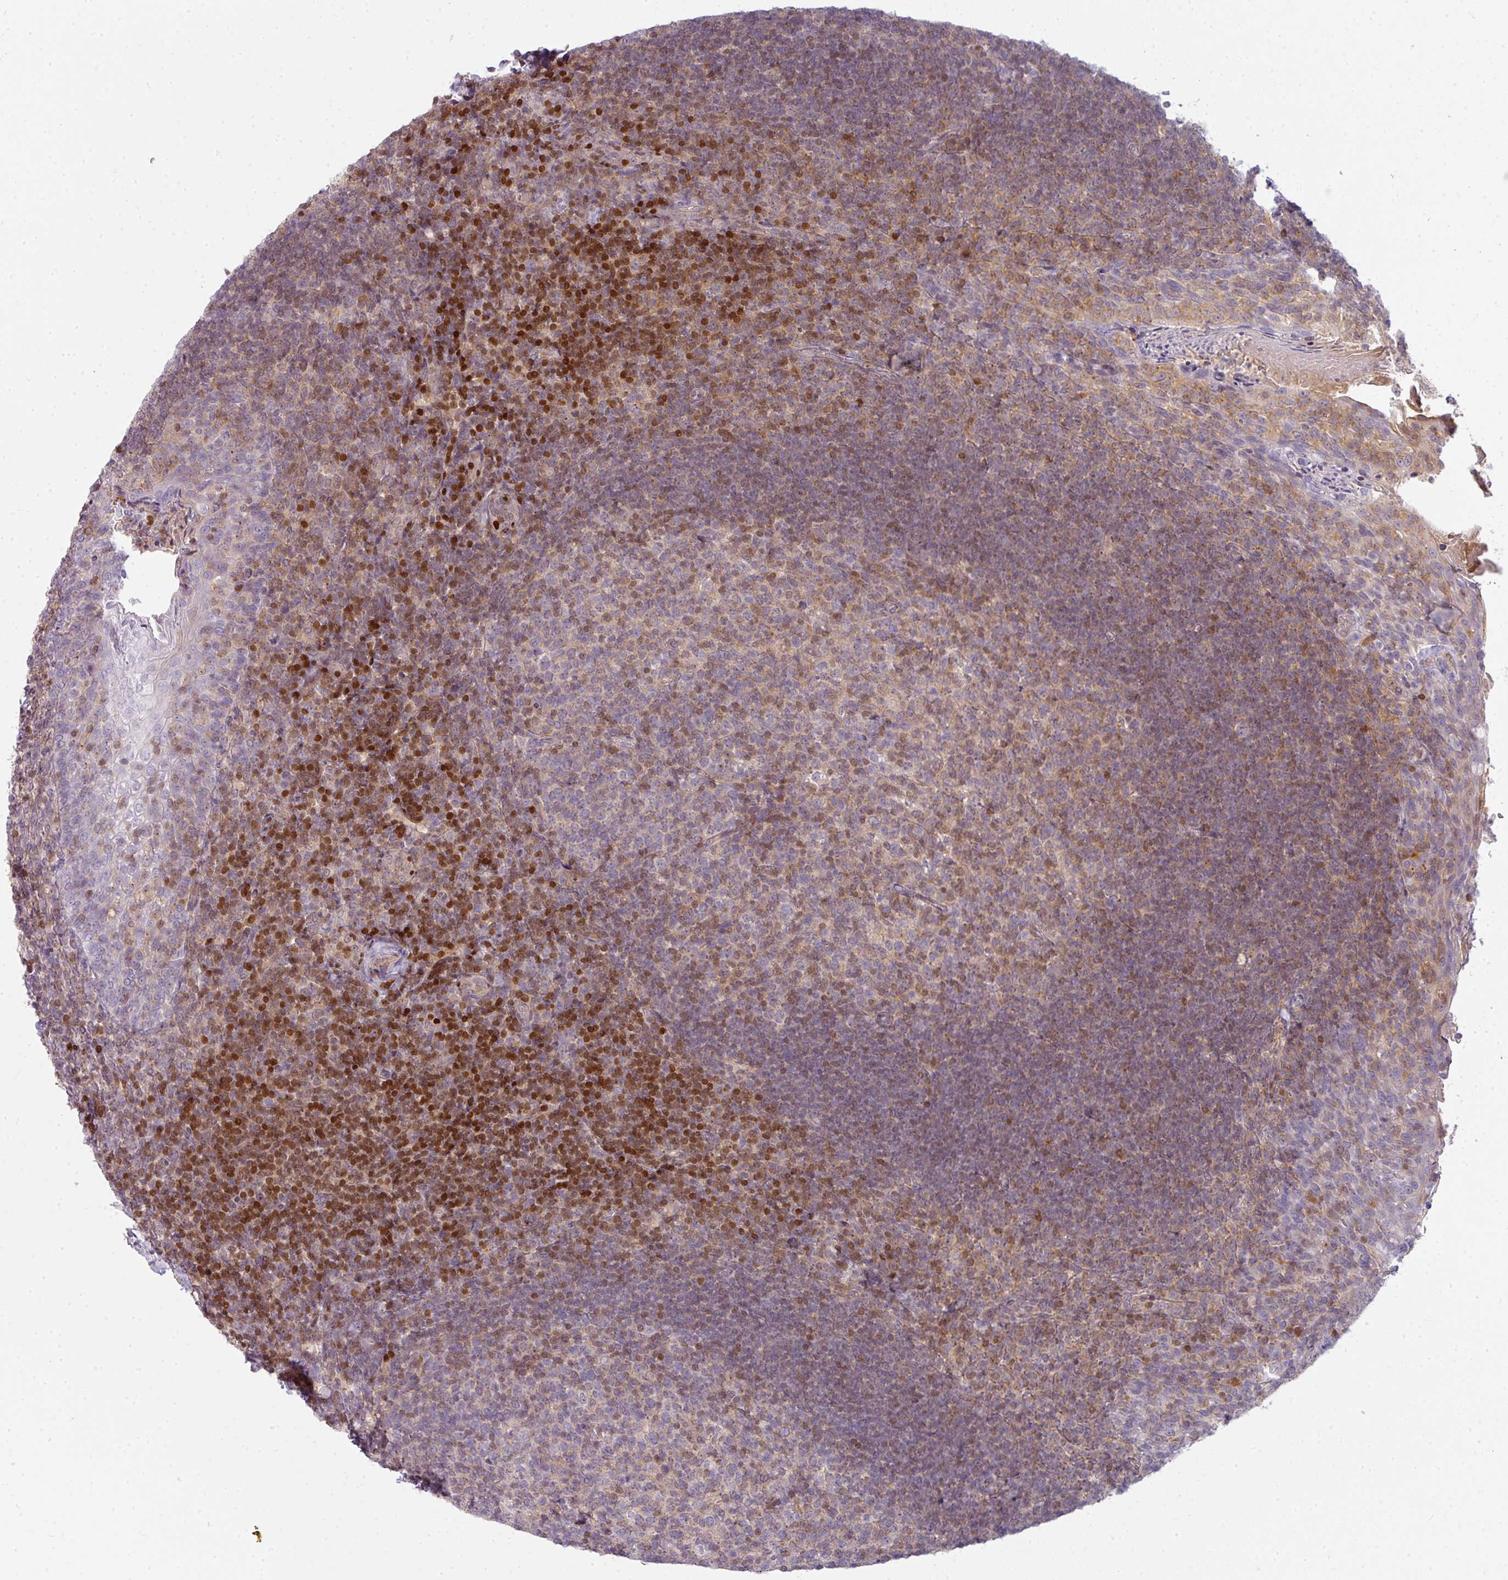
{"staining": {"intensity": "moderate", "quantity": "<25%", "location": "nuclear"}, "tissue": "tonsil", "cell_type": "Germinal center cells", "image_type": "normal", "snomed": [{"axis": "morphology", "description": "Normal tissue, NOS"}, {"axis": "topography", "description": "Tonsil"}], "caption": "Protein analysis of benign tonsil displays moderate nuclear positivity in about <25% of germinal center cells.", "gene": "STAT5A", "patient": {"sex": "female", "age": 10}}